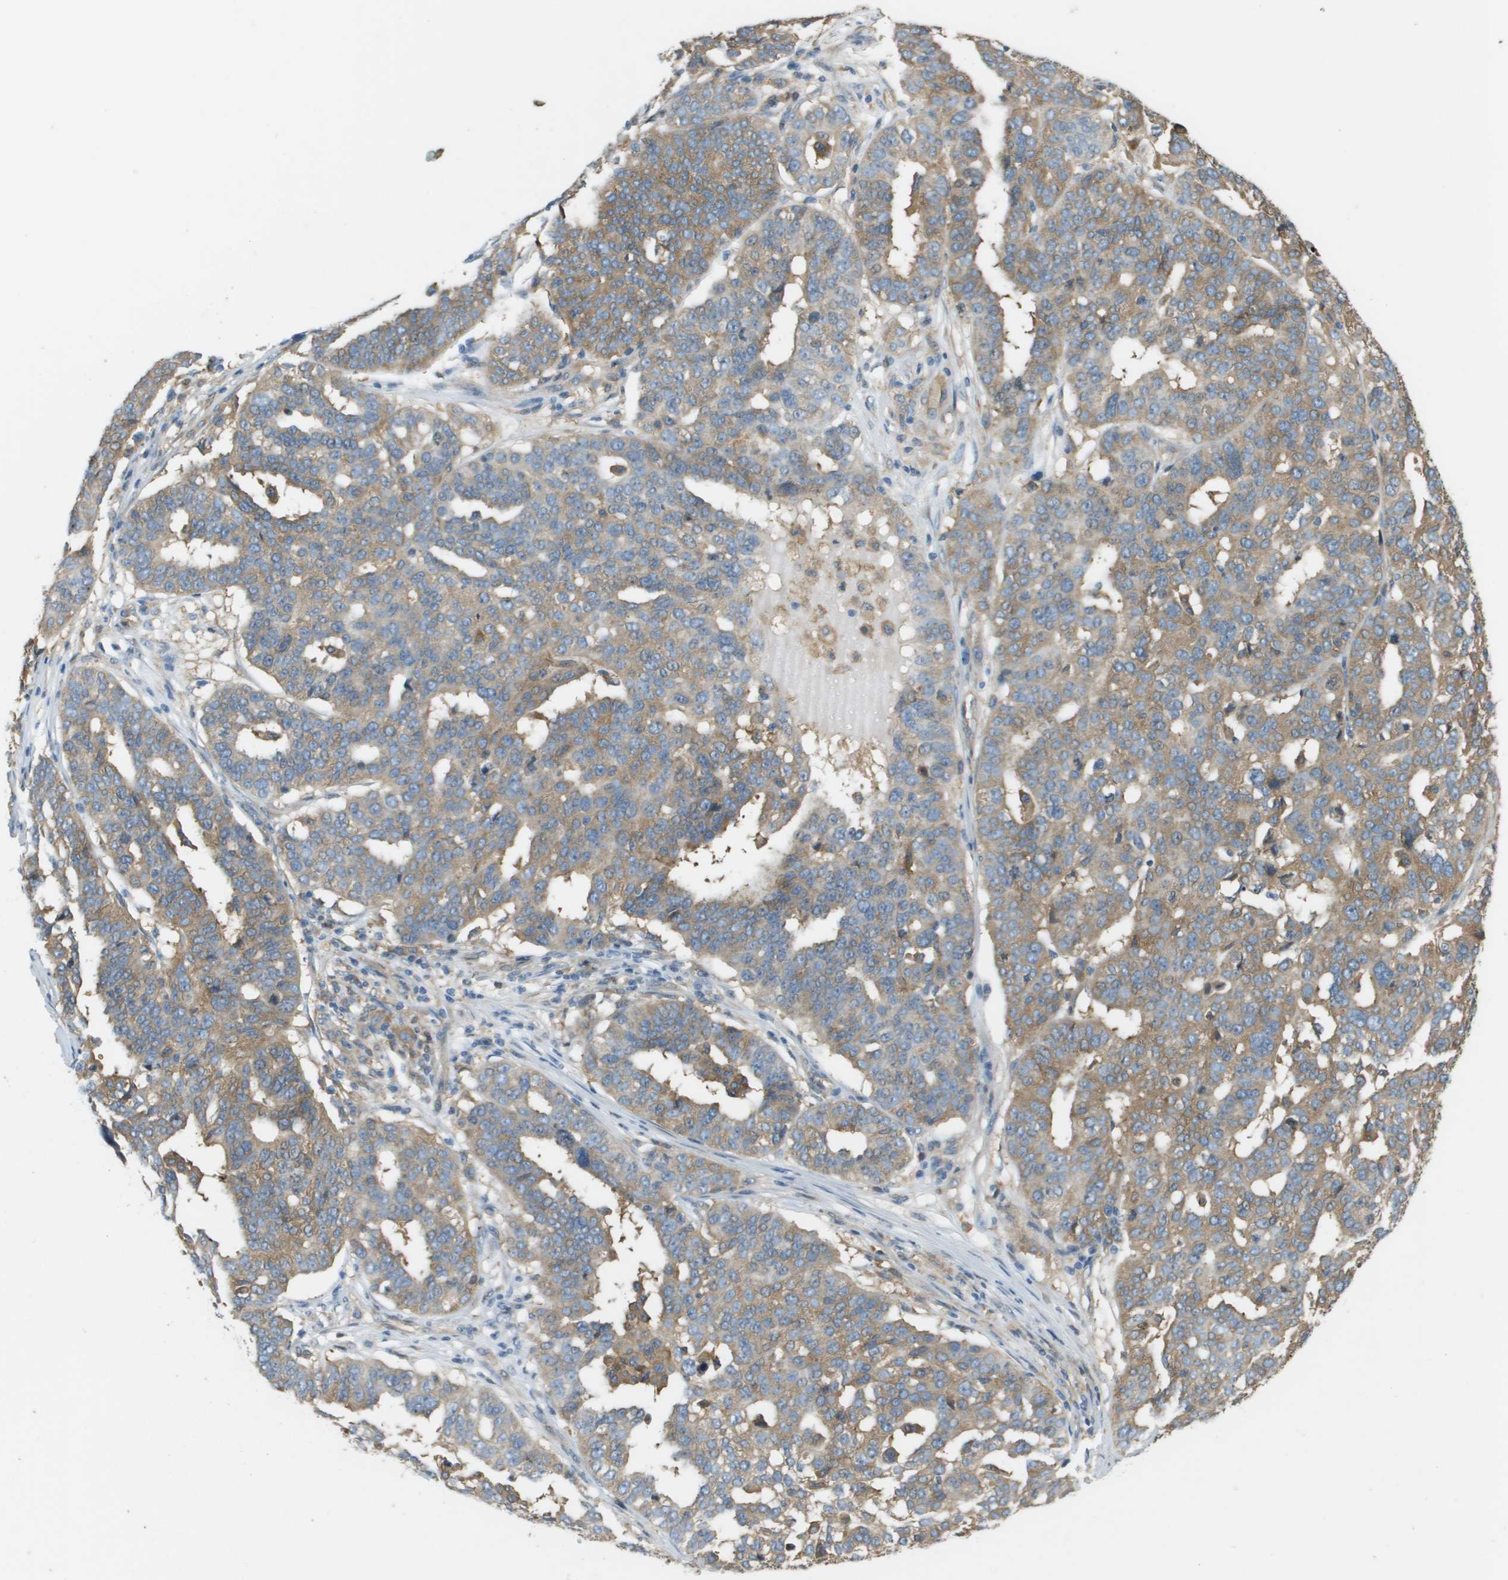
{"staining": {"intensity": "moderate", "quantity": ">75%", "location": "cytoplasmic/membranous"}, "tissue": "ovarian cancer", "cell_type": "Tumor cells", "image_type": "cancer", "snomed": [{"axis": "morphology", "description": "Cystadenocarcinoma, serous, NOS"}, {"axis": "topography", "description": "Ovary"}], "caption": "Ovarian cancer (serous cystadenocarcinoma) stained with a brown dye demonstrates moderate cytoplasmic/membranous positive staining in about >75% of tumor cells.", "gene": "CORO1B", "patient": {"sex": "female", "age": 59}}